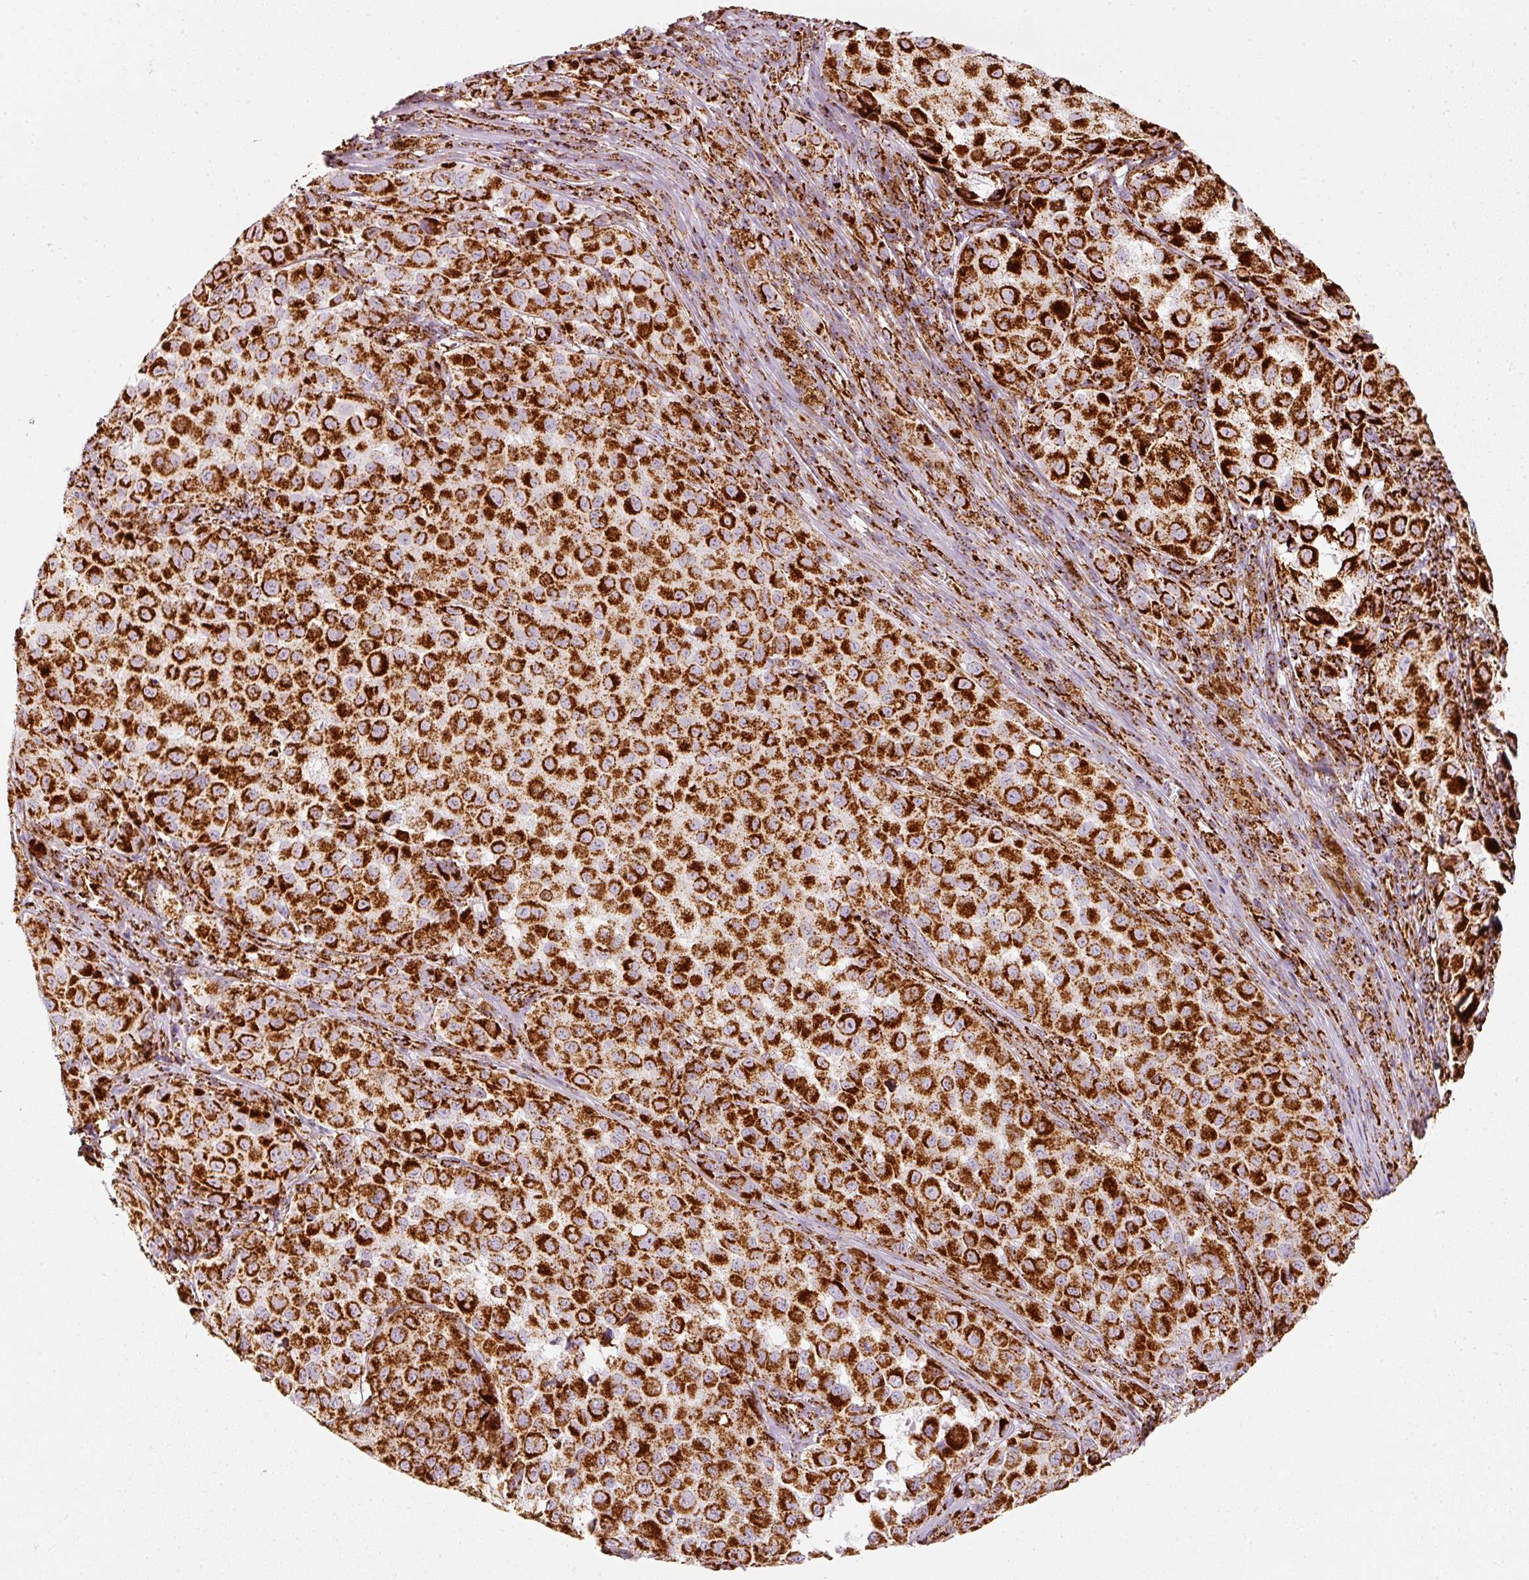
{"staining": {"intensity": "strong", "quantity": ">75%", "location": "cytoplasmic/membranous"}, "tissue": "melanoma", "cell_type": "Tumor cells", "image_type": "cancer", "snomed": [{"axis": "morphology", "description": "Malignant melanoma, NOS"}, {"axis": "topography", "description": "Skin"}], "caption": "Immunohistochemical staining of melanoma shows high levels of strong cytoplasmic/membranous staining in about >75% of tumor cells.", "gene": "MT-CO2", "patient": {"sex": "male", "age": 64}}